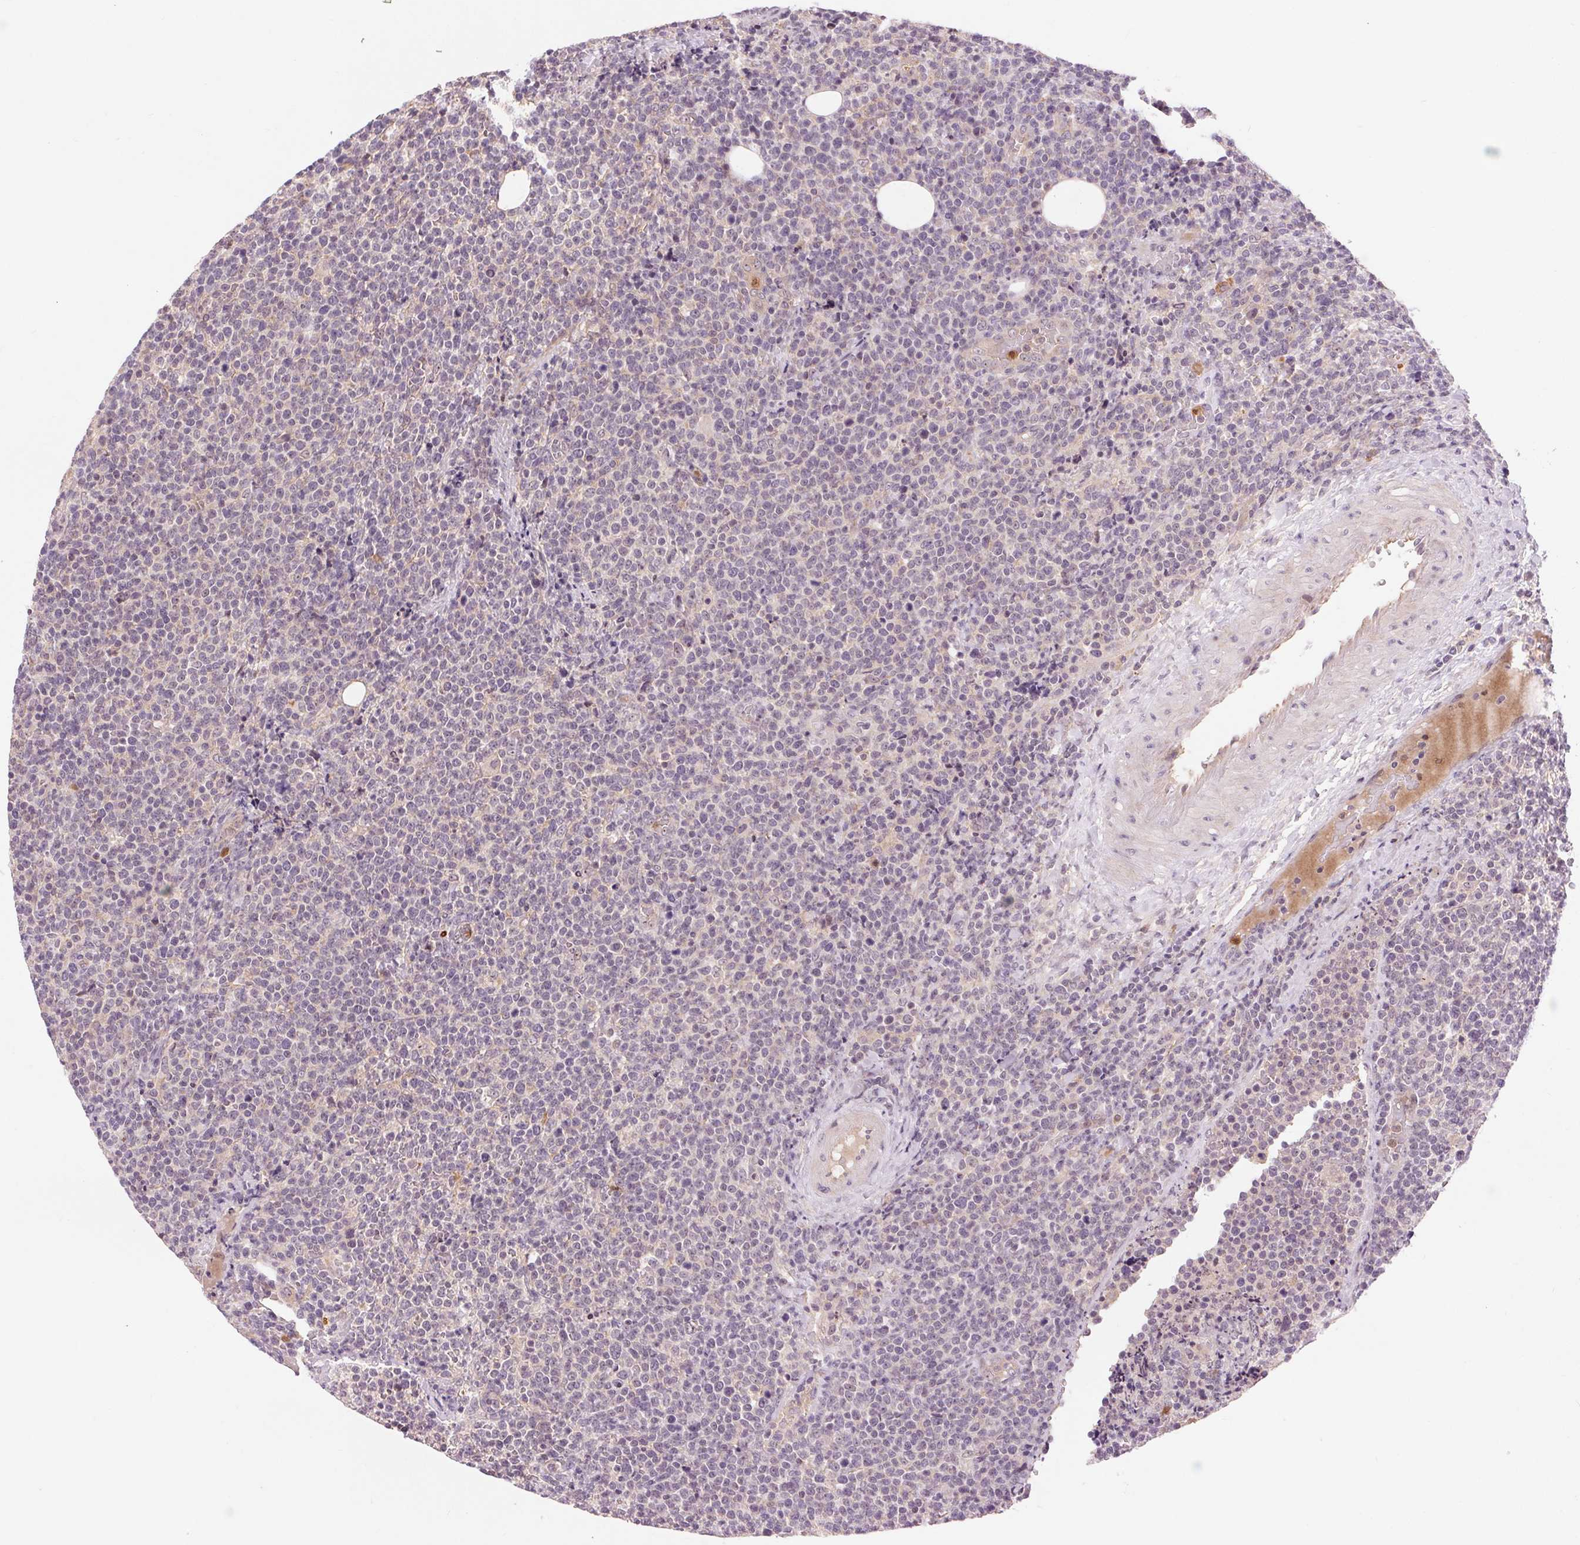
{"staining": {"intensity": "negative", "quantity": "none", "location": "none"}, "tissue": "lymphoma", "cell_type": "Tumor cells", "image_type": "cancer", "snomed": [{"axis": "morphology", "description": "Malignant lymphoma, non-Hodgkin's type, High grade"}, {"axis": "topography", "description": "Lymph node"}], "caption": "This is an IHC histopathology image of human lymphoma. There is no staining in tumor cells.", "gene": "RANBP3L", "patient": {"sex": "male", "age": 61}}